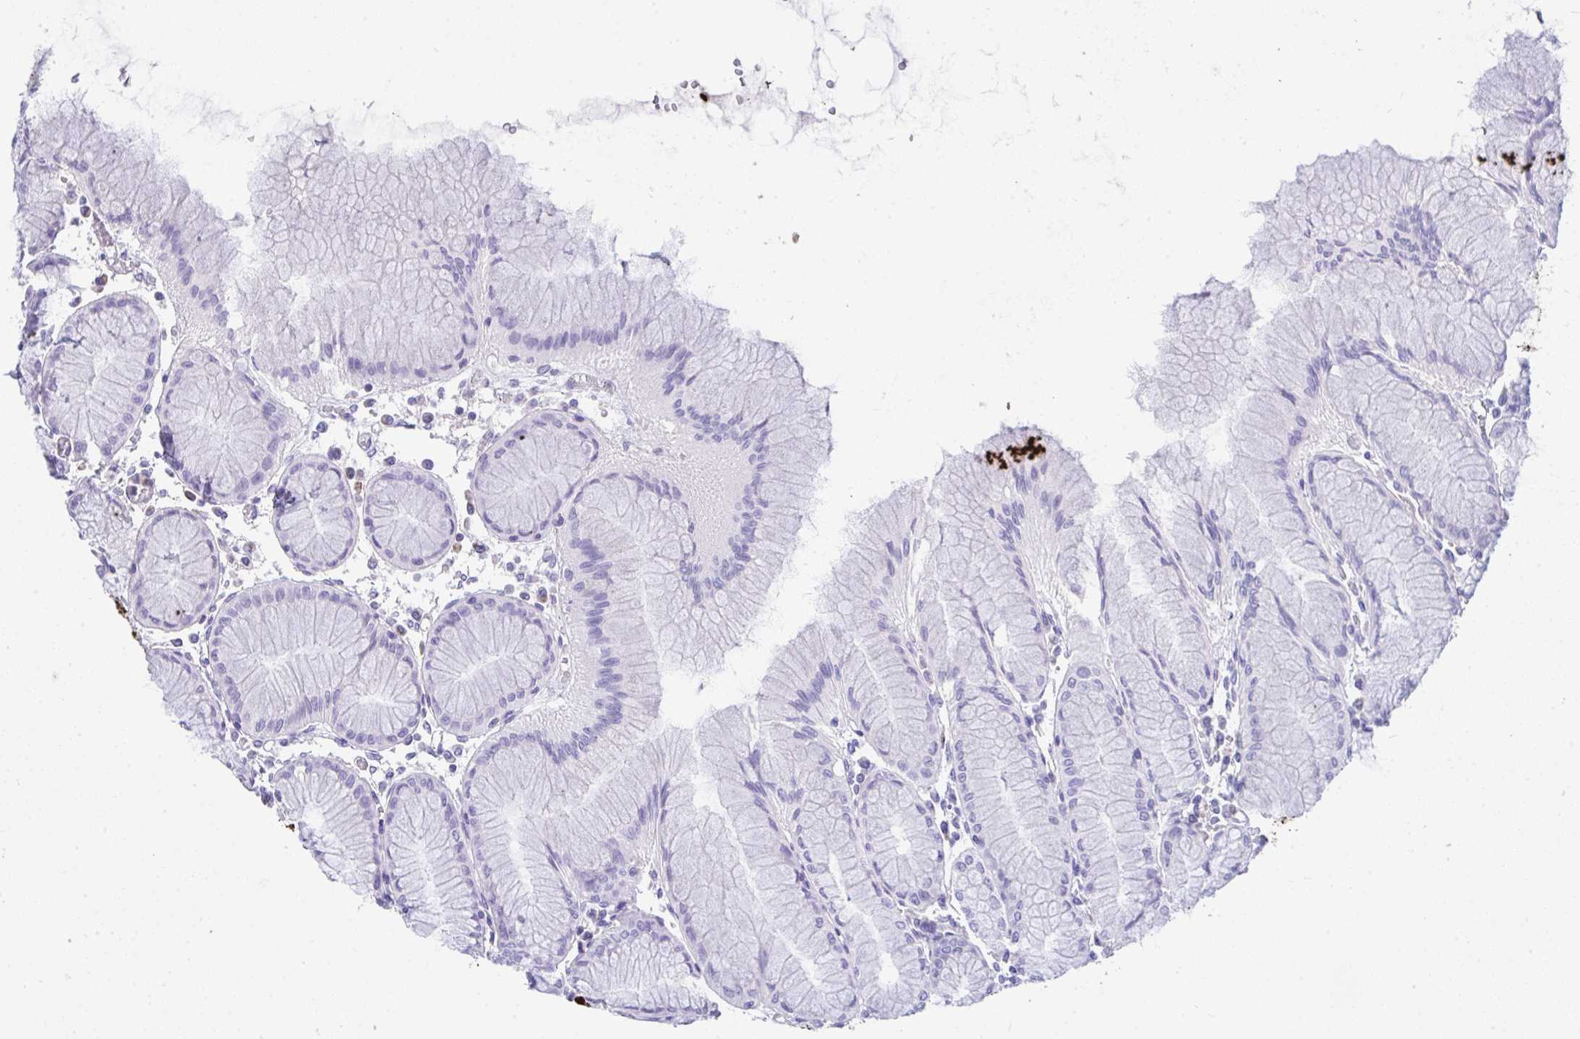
{"staining": {"intensity": "strong", "quantity": "25%-75%", "location": "cytoplasmic/membranous"}, "tissue": "stomach", "cell_type": "Glandular cells", "image_type": "normal", "snomed": [{"axis": "morphology", "description": "Normal tissue, NOS"}, {"axis": "topography", "description": "Stomach"}], "caption": "Glandular cells show high levels of strong cytoplasmic/membranous expression in approximately 25%-75% of cells in benign stomach. (brown staining indicates protein expression, while blue staining denotes nuclei).", "gene": "PLA2G12B", "patient": {"sex": "female", "age": 57}}